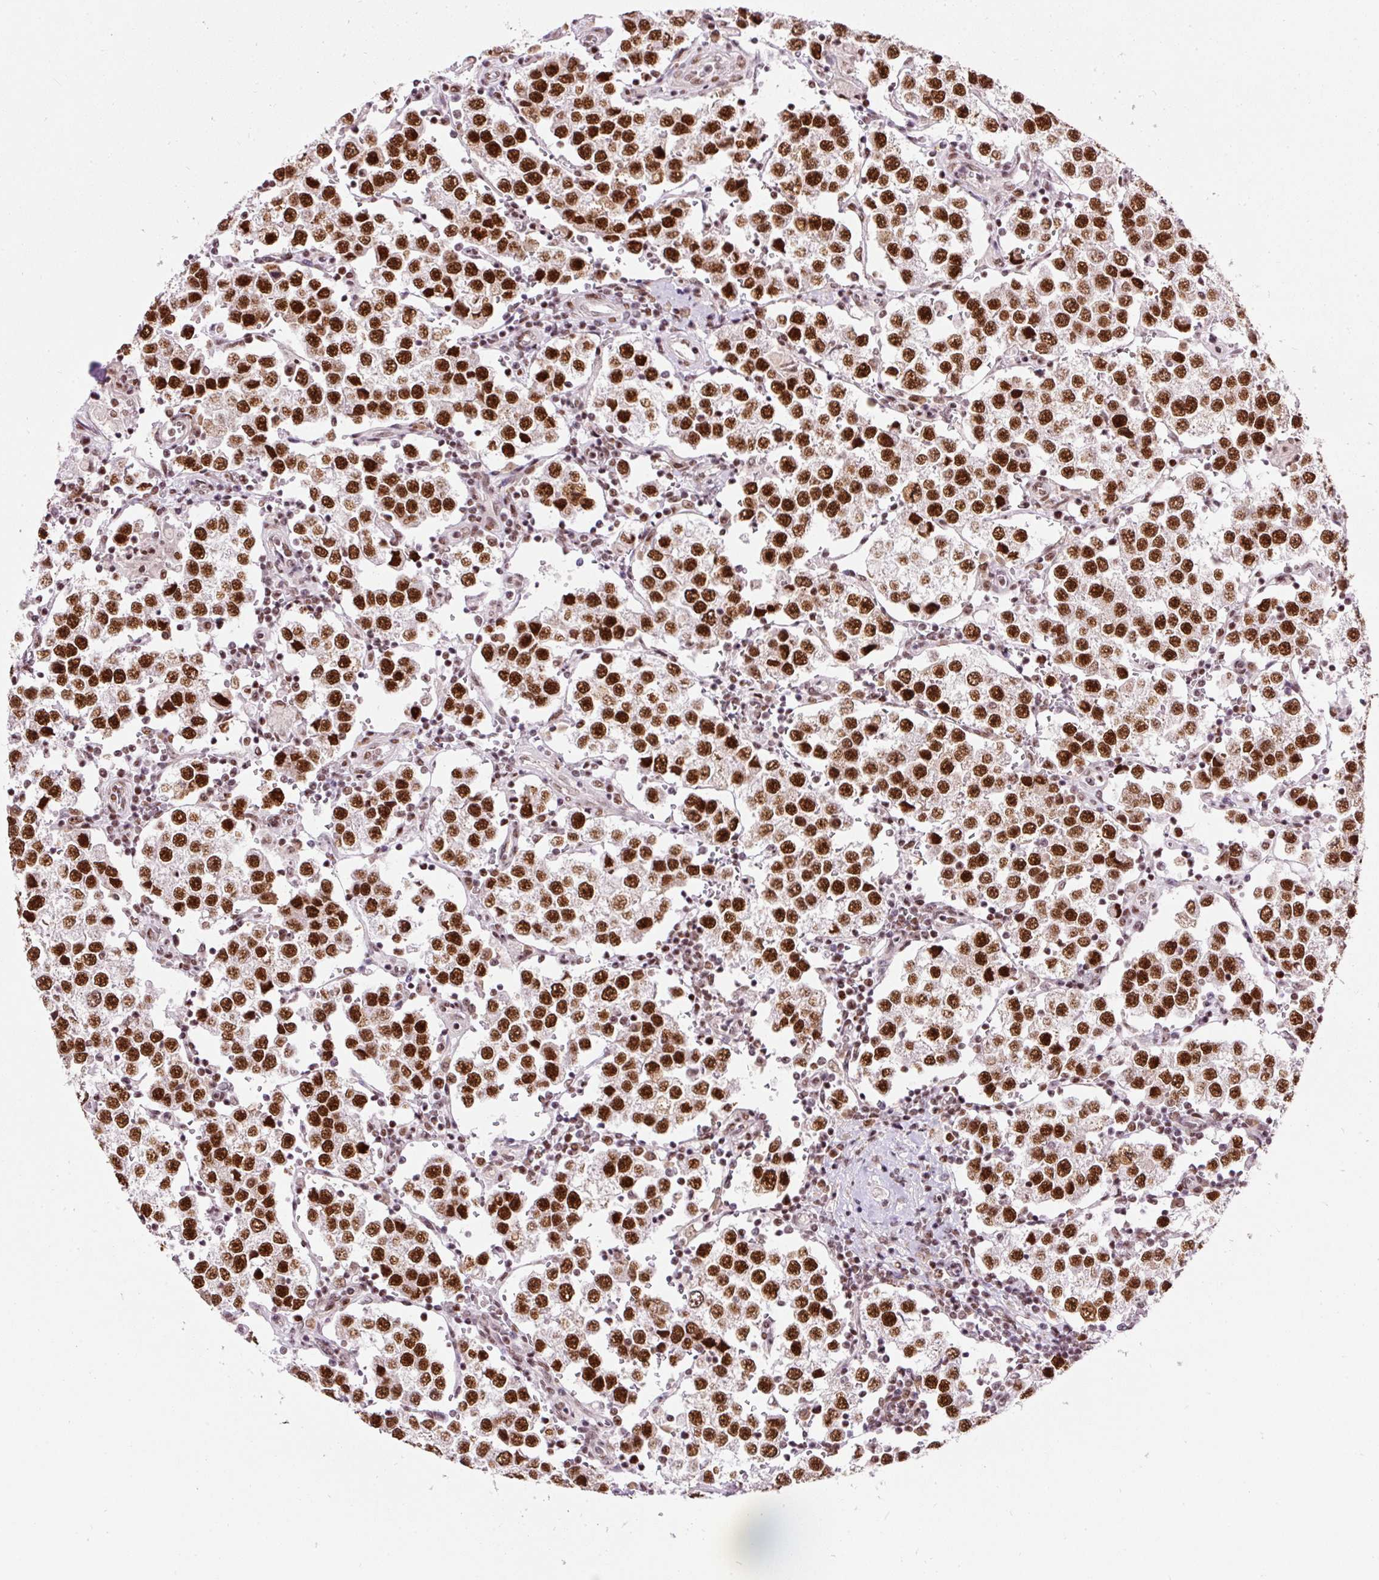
{"staining": {"intensity": "strong", "quantity": ">75%", "location": "nuclear"}, "tissue": "testis cancer", "cell_type": "Tumor cells", "image_type": "cancer", "snomed": [{"axis": "morphology", "description": "Seminoma, NOS"}, {"axis": "topography", "description": "Testis"}], "caption": "Brown immunohistochemical staining in testis cancer displays strong nuclear staining in approximately >75% of tumor cells.", "gene": "HNRNPC", "patient": {"sex": "male", "age": 37}}